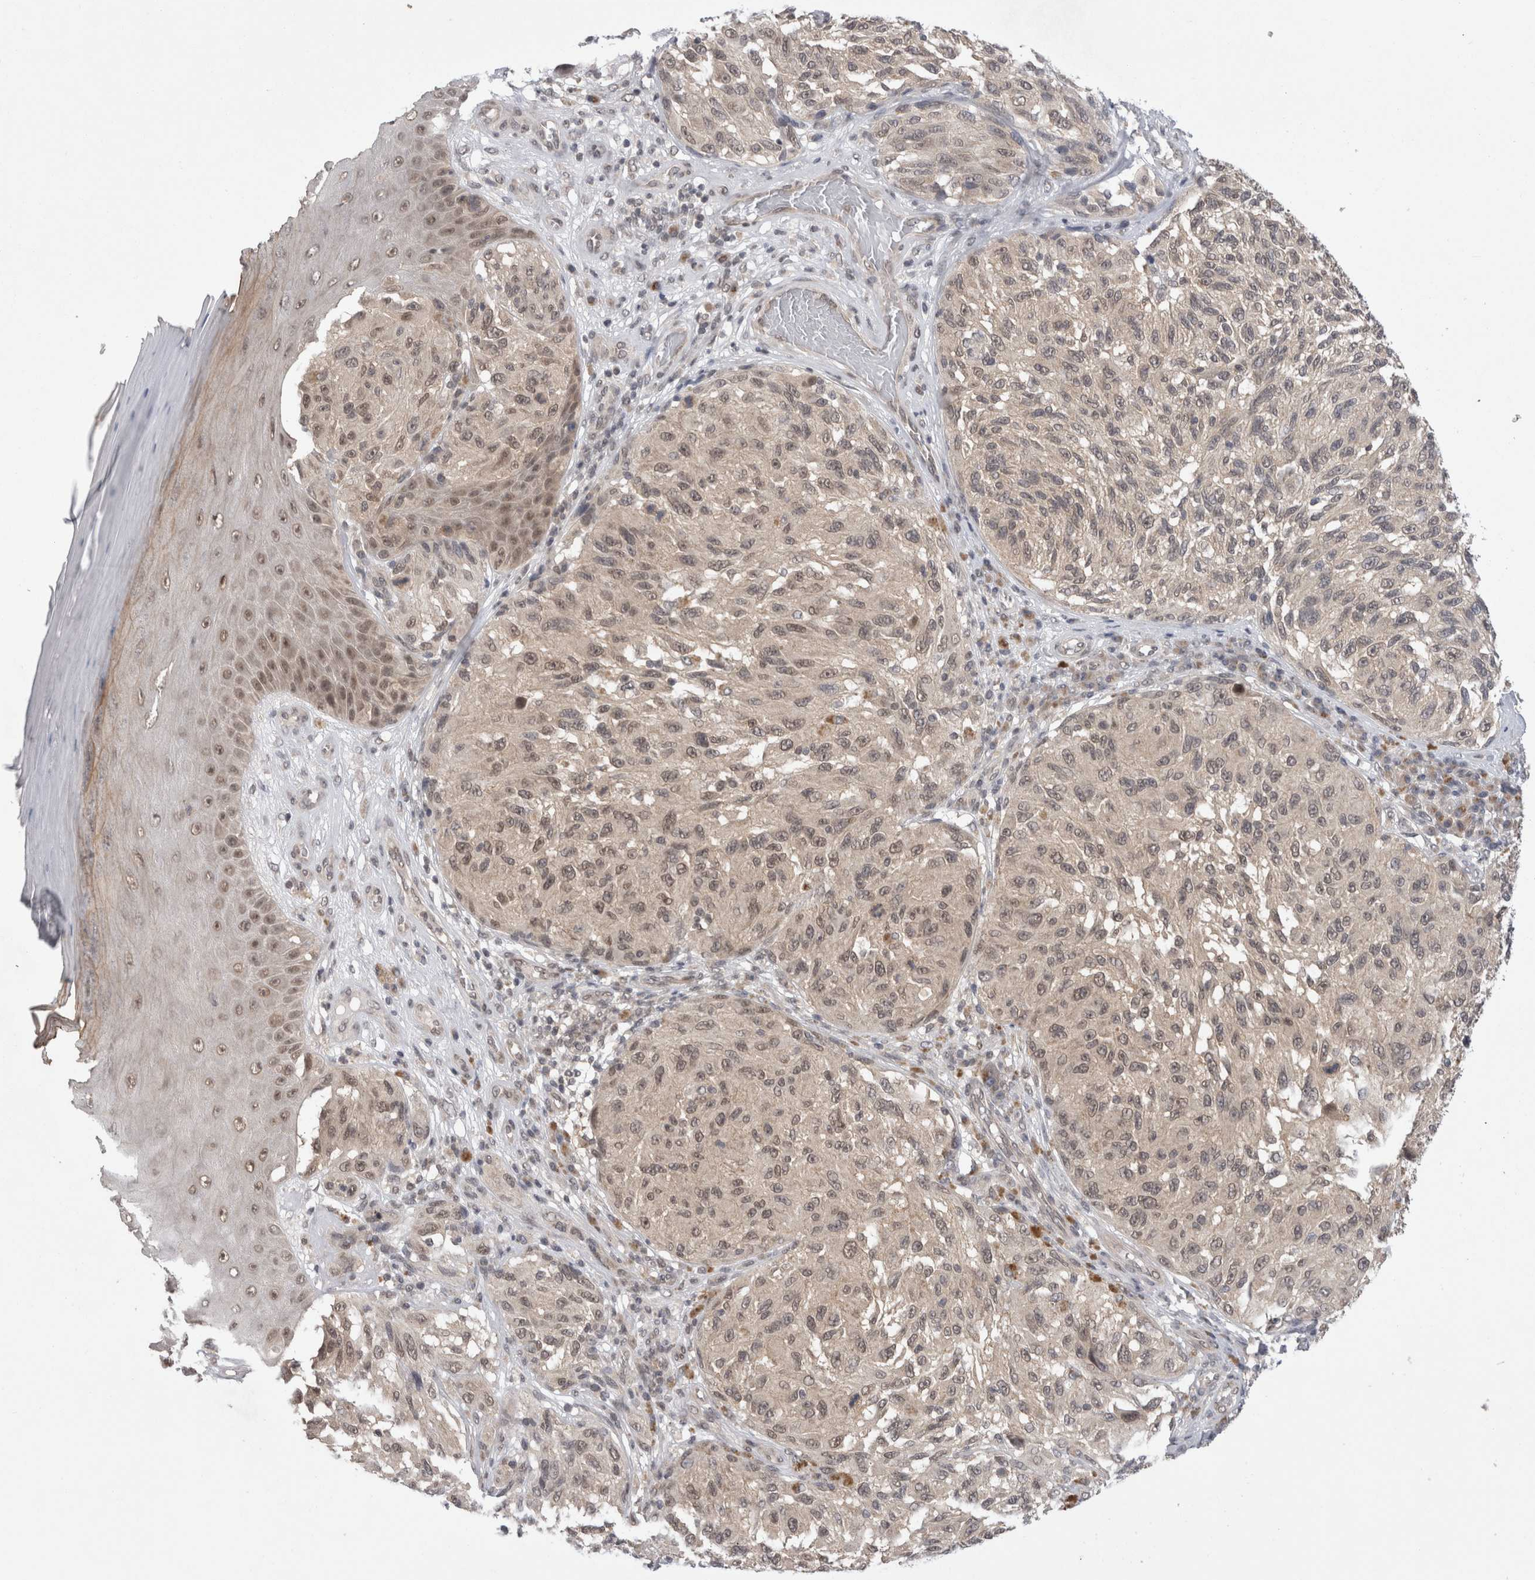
{"staining": {"intensity": "weak", "quantity": "<25%", "location": "nuclear"}, "tissue": "melanoma", "cell_type": "Tumor cells", "image_type": "cancer", "snomed": [{"axis": "morphology", "description": "Malignant melanoma, NOS"}, {"axis": "topography", "description": "Skin"}], "caption": "Human melanoma stained for a protein using immunohistochemistry (IHC) reveals no staining in tumor cells.", "gene": "ZNF341", "patient": {"sex": "female", "age": 73}}